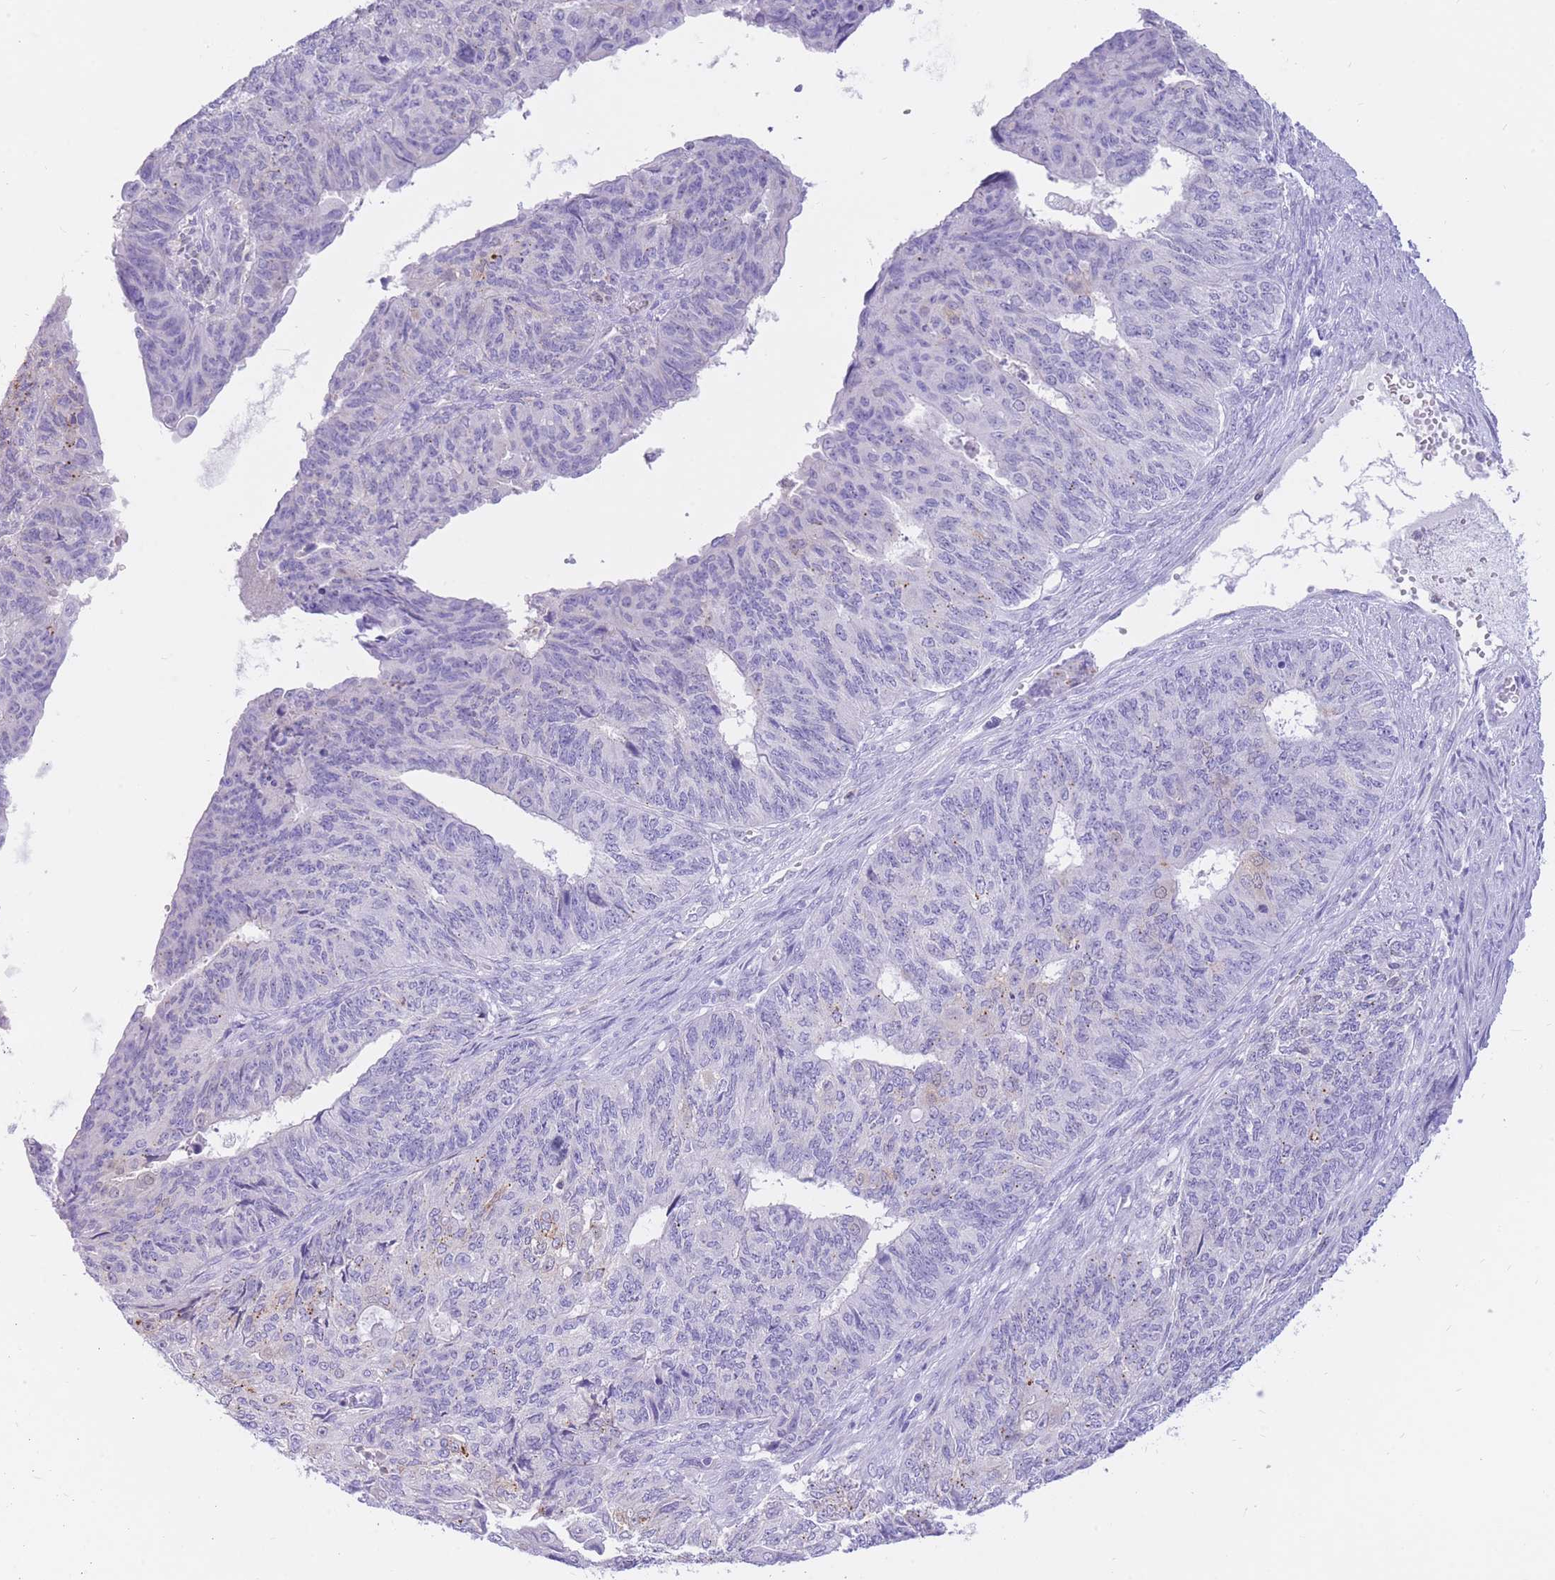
{"staining": {"intensity": "negative", "quantity": "none", "location": "none"}, "tissue": "endometrial cancer", "cell_type": "Tumor cells", "image_type": "cancer", "snomed": [{"axis": "morphology", "description": "Adenocarcinoma, NOS"}, {"axis": "topography", "description": "Endometrium"}], "caption": "The immunohistochemistry (IHC) photomicrograph has no significant expression in tumor cells of endometrial adenocarcinoma tissue.", "gene": "SULT1A1", "patient": {"sex": "female", "age": 32}}